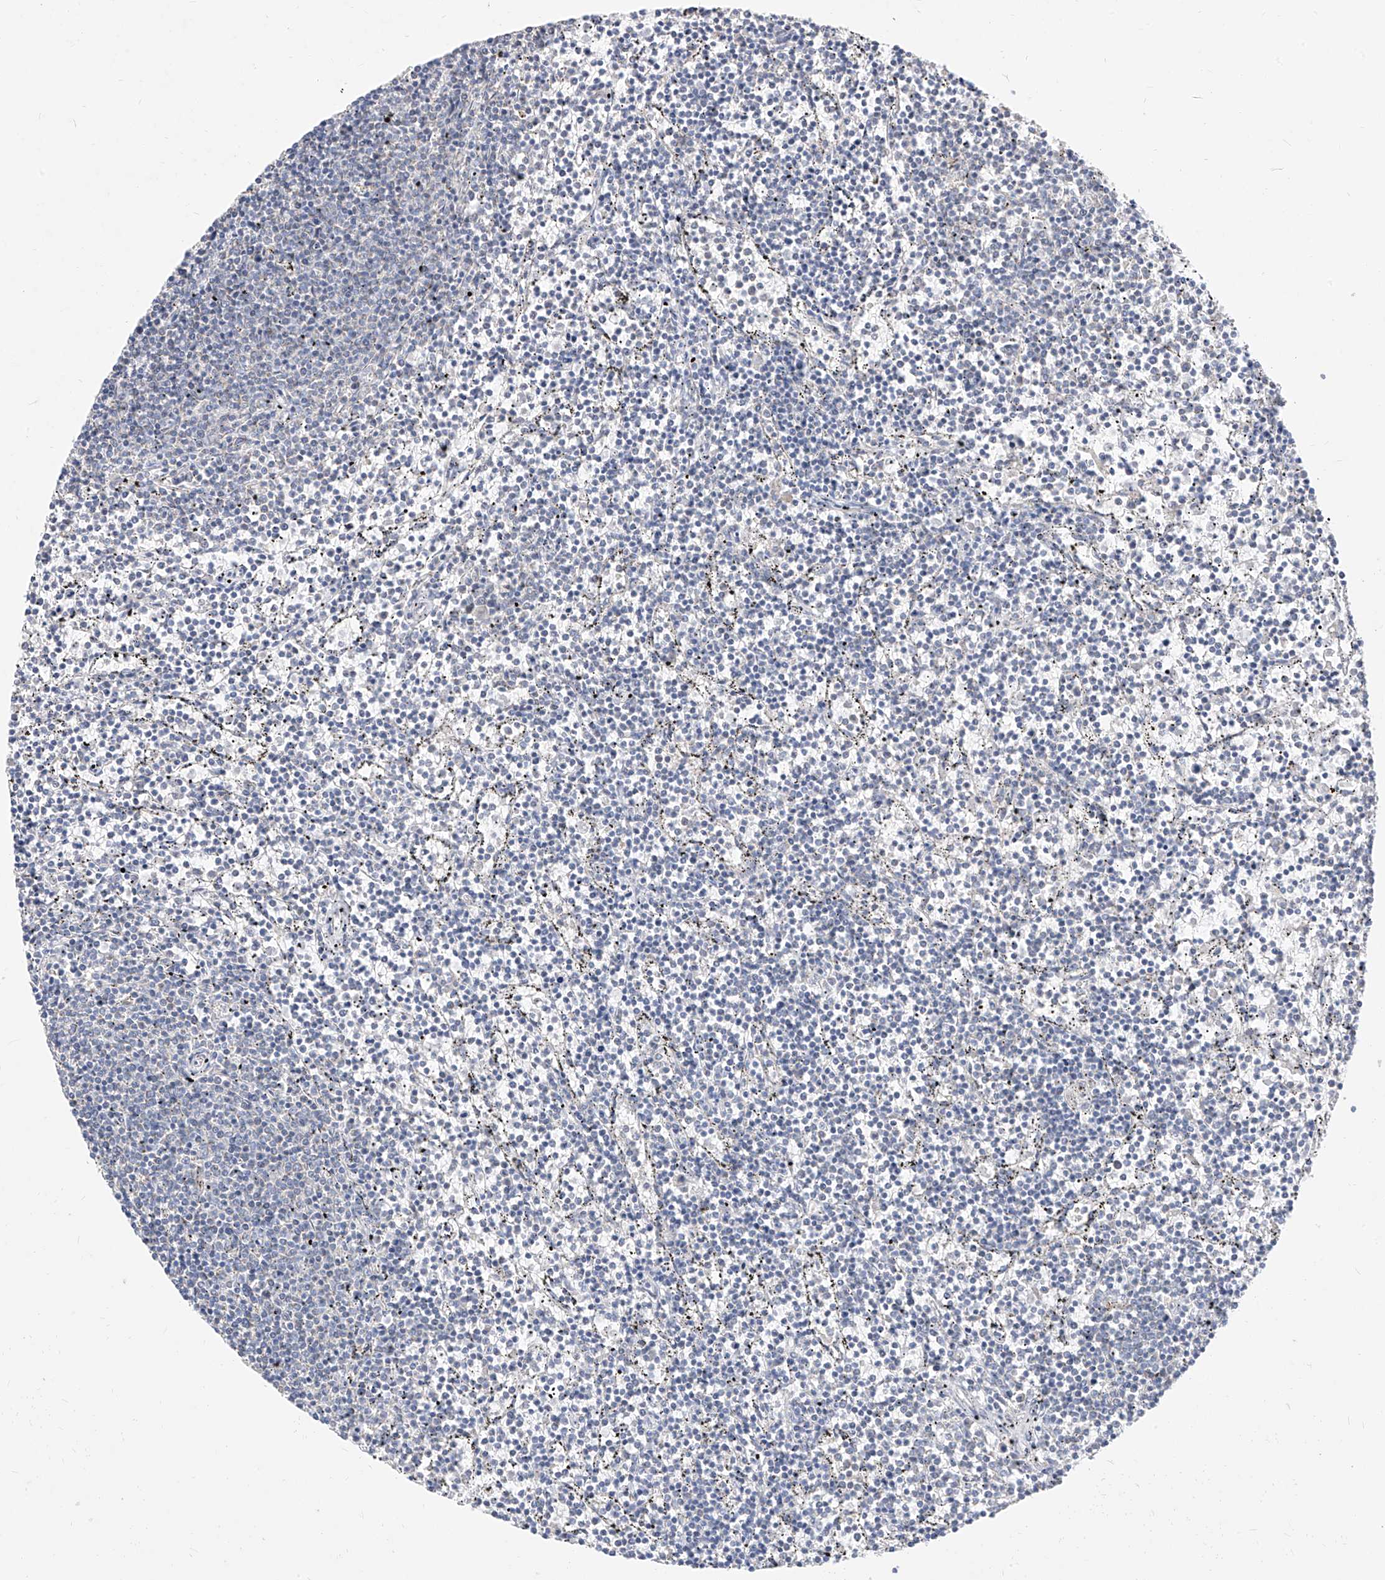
{"staining": {"intensity": "negative", "quantity": "none", "location": "none"}, "tissue": "lymphoma", "cell_type": "Tumor cells", "image_type": "cancer", "snomed": [{"axis": "morphology", "description": "Malignant lymphoma, non-Hodgkin's type, Low grade"}, {"axis": "topography", "description": "Spleen"}], "caption": "An immunohistochemistry micrograph of lymphoma is shown. There is no staining in tumor cells of lymphoma.", "gene": "RASA2", "patient": {"sex": "female", "age": 50}}